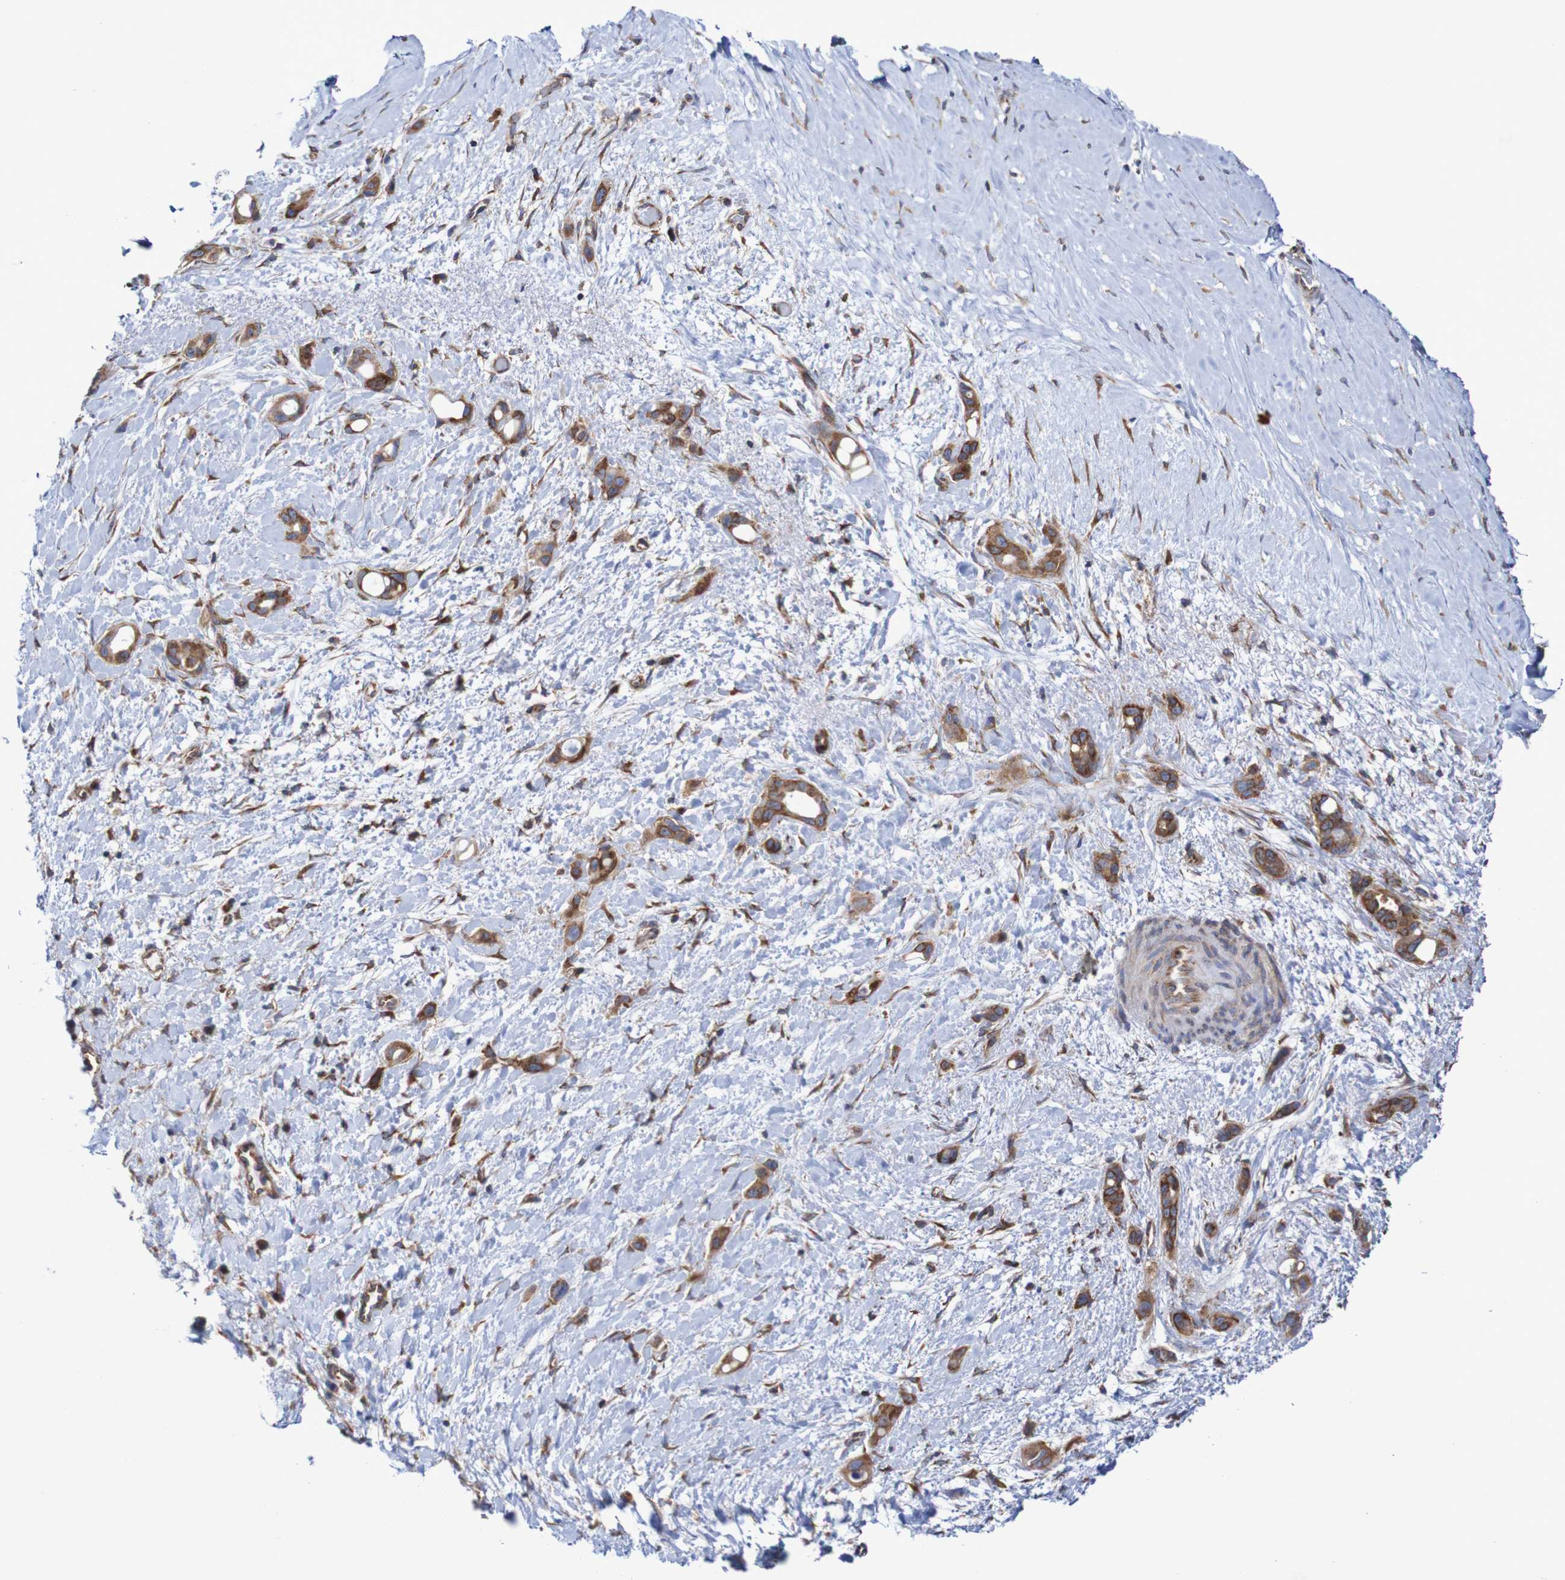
{"staining": {"intensity": "moderate", "quantity": ">75%", "location": "cytoplasmic/membranous"}, "tissue": "liver cancer", "cell_type": "Tumor cells", "image_type": "cancer", "snomed": [{"axis": "morphology", "description": "Cholangiocarcinoma"}, {"axis": "topography", "description": "Liver"}], "caption": "Protein staining of liver cancer (cholangiocarcinoma) tissue demonstrates moderate cytoplasmic/membranous positivity in about >75% of tumor cells. The staining was performed using DAB to visualize the protein expression in brown, while the nuclei were stained in blue with hematoxylin (Magnification: 20x).", "gene": "FXR2", "patient": {"sex": "female", "age": 65}}